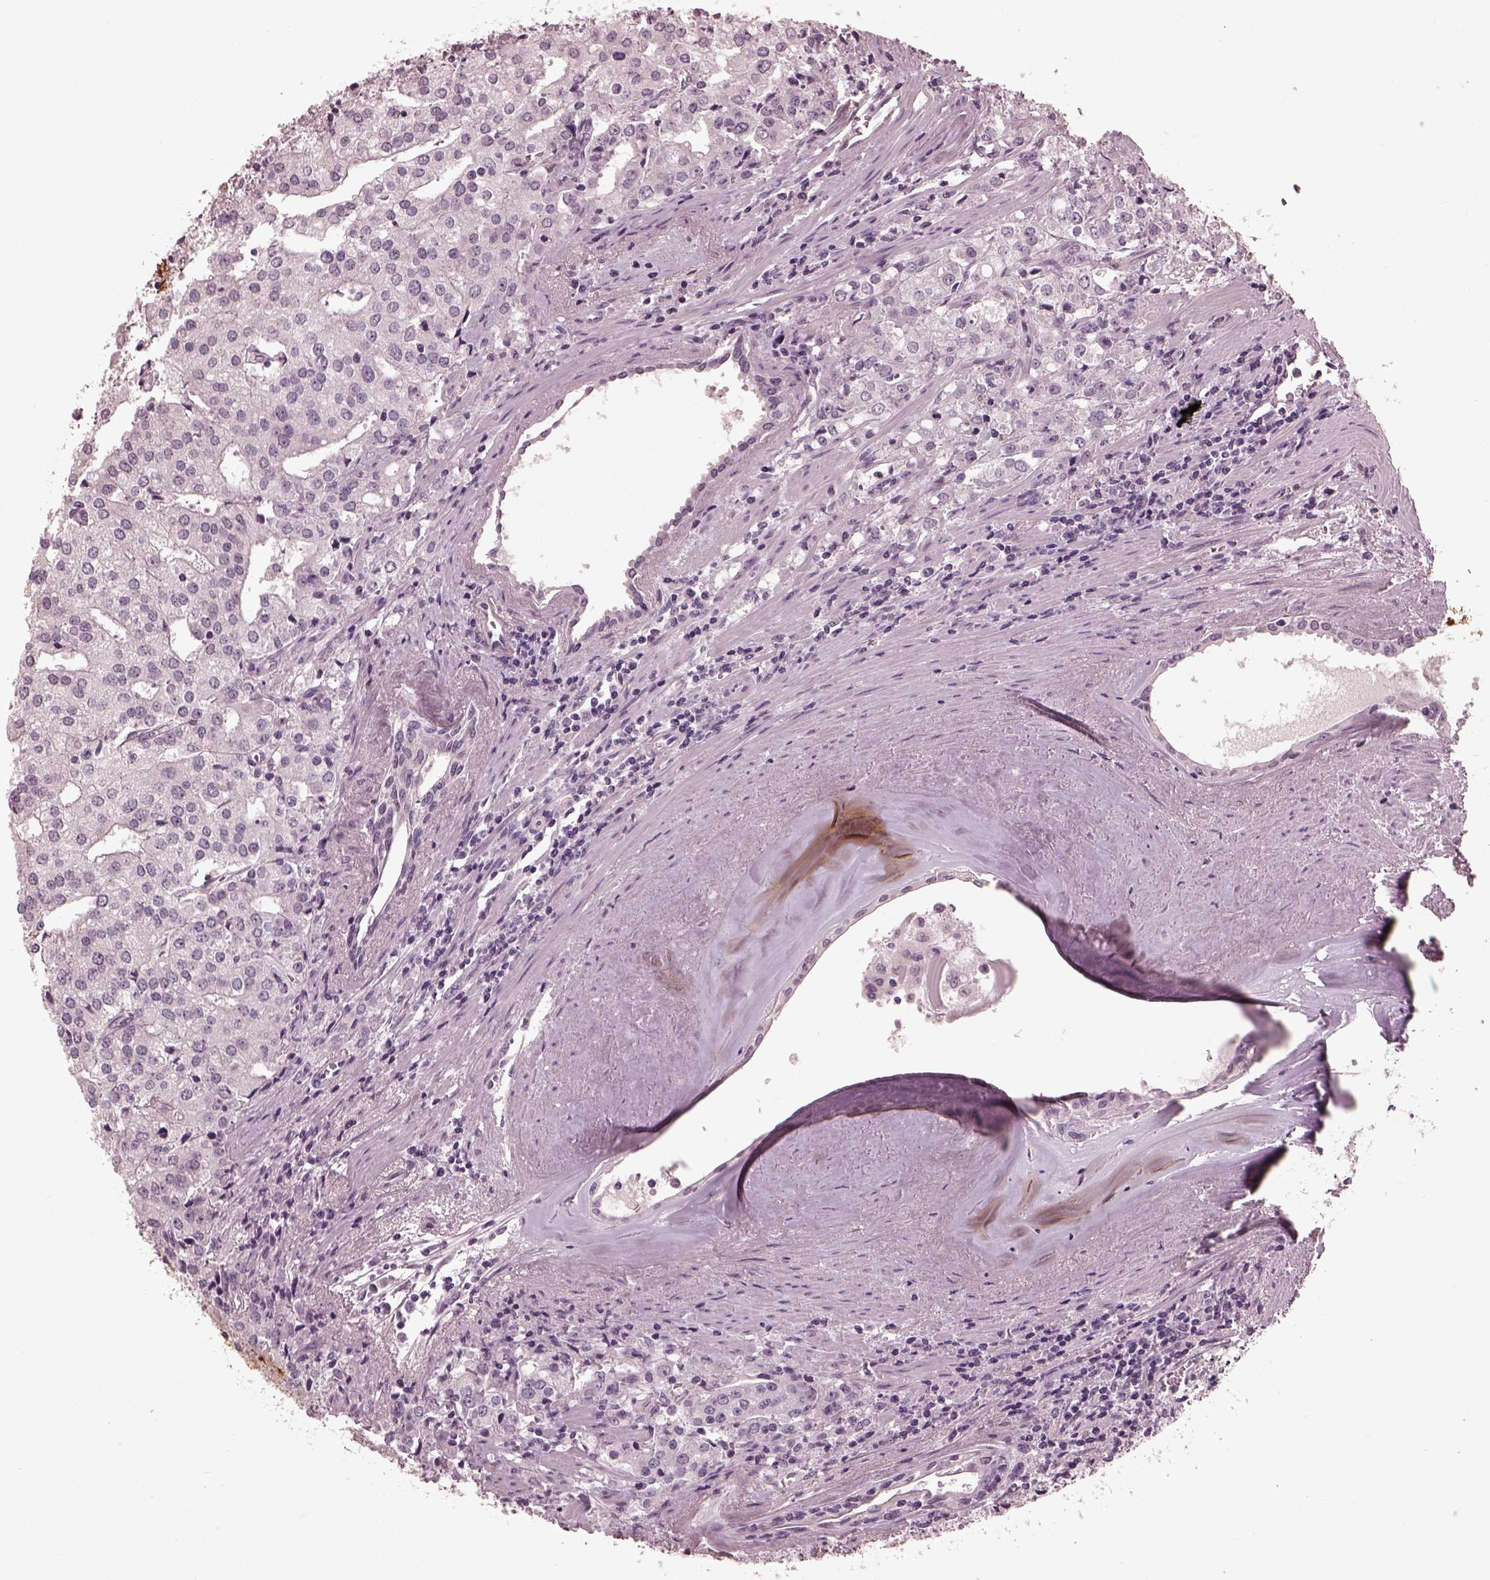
{"staining": {"intensity": "negative", "quantity": "none", "location": "none"}, "tissue": "prostate cancer", "cell_type": "Tumor cells", "image_type": "cancer", "snomed": [{"axis": "morphology", "description": "Adenocarcinoma, High grade"}, {"axis": "topography", "description": "Prostate"}], "caption": "A photomicrograph of human prostate cancer (adenocarcinoma (high-grade)) is negative for staining in tumor cells.", "gene": "TSKS", "patient": {"sex": "male", "age": 68}}